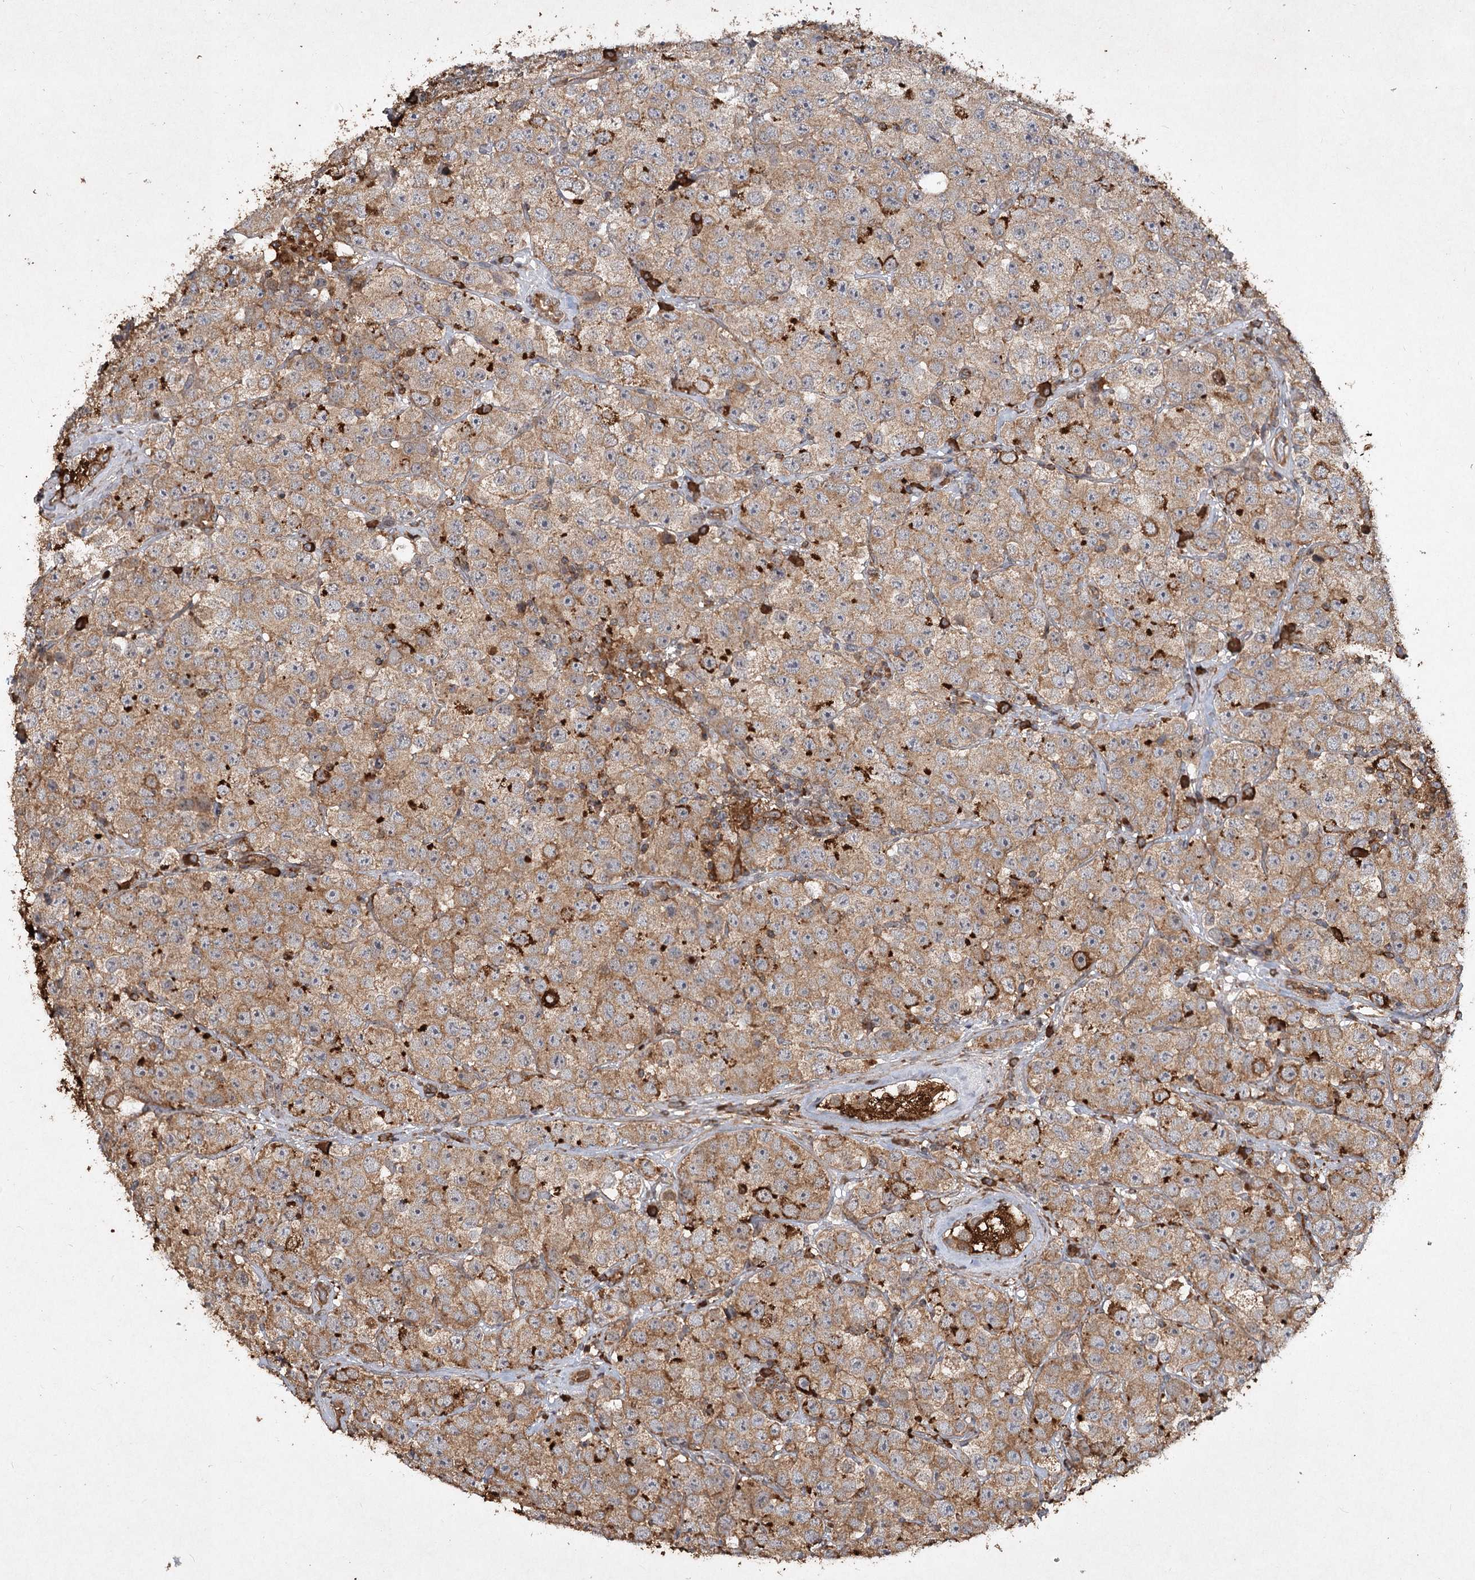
{"staining": {"intensity": "moderate", "quantity": ">75%", "location": "cytoplasmic/membranous"}, "tissue": "testis cancer", "cell_type": "Tumor cells", "image_type": "cancer", "snomed": [{"axis": "morphology", "description": "Seminoma, NOS"}, {"axis": "topography", "description": "Testis"}], "caption": "A medium amount of moderate cytoplasmic/membranous staining is present in approximately >75% of tumor cells in testis cancer tissue.", "gene": "PIK3C2A", "patient": {"sex": "male", "age": 28}}